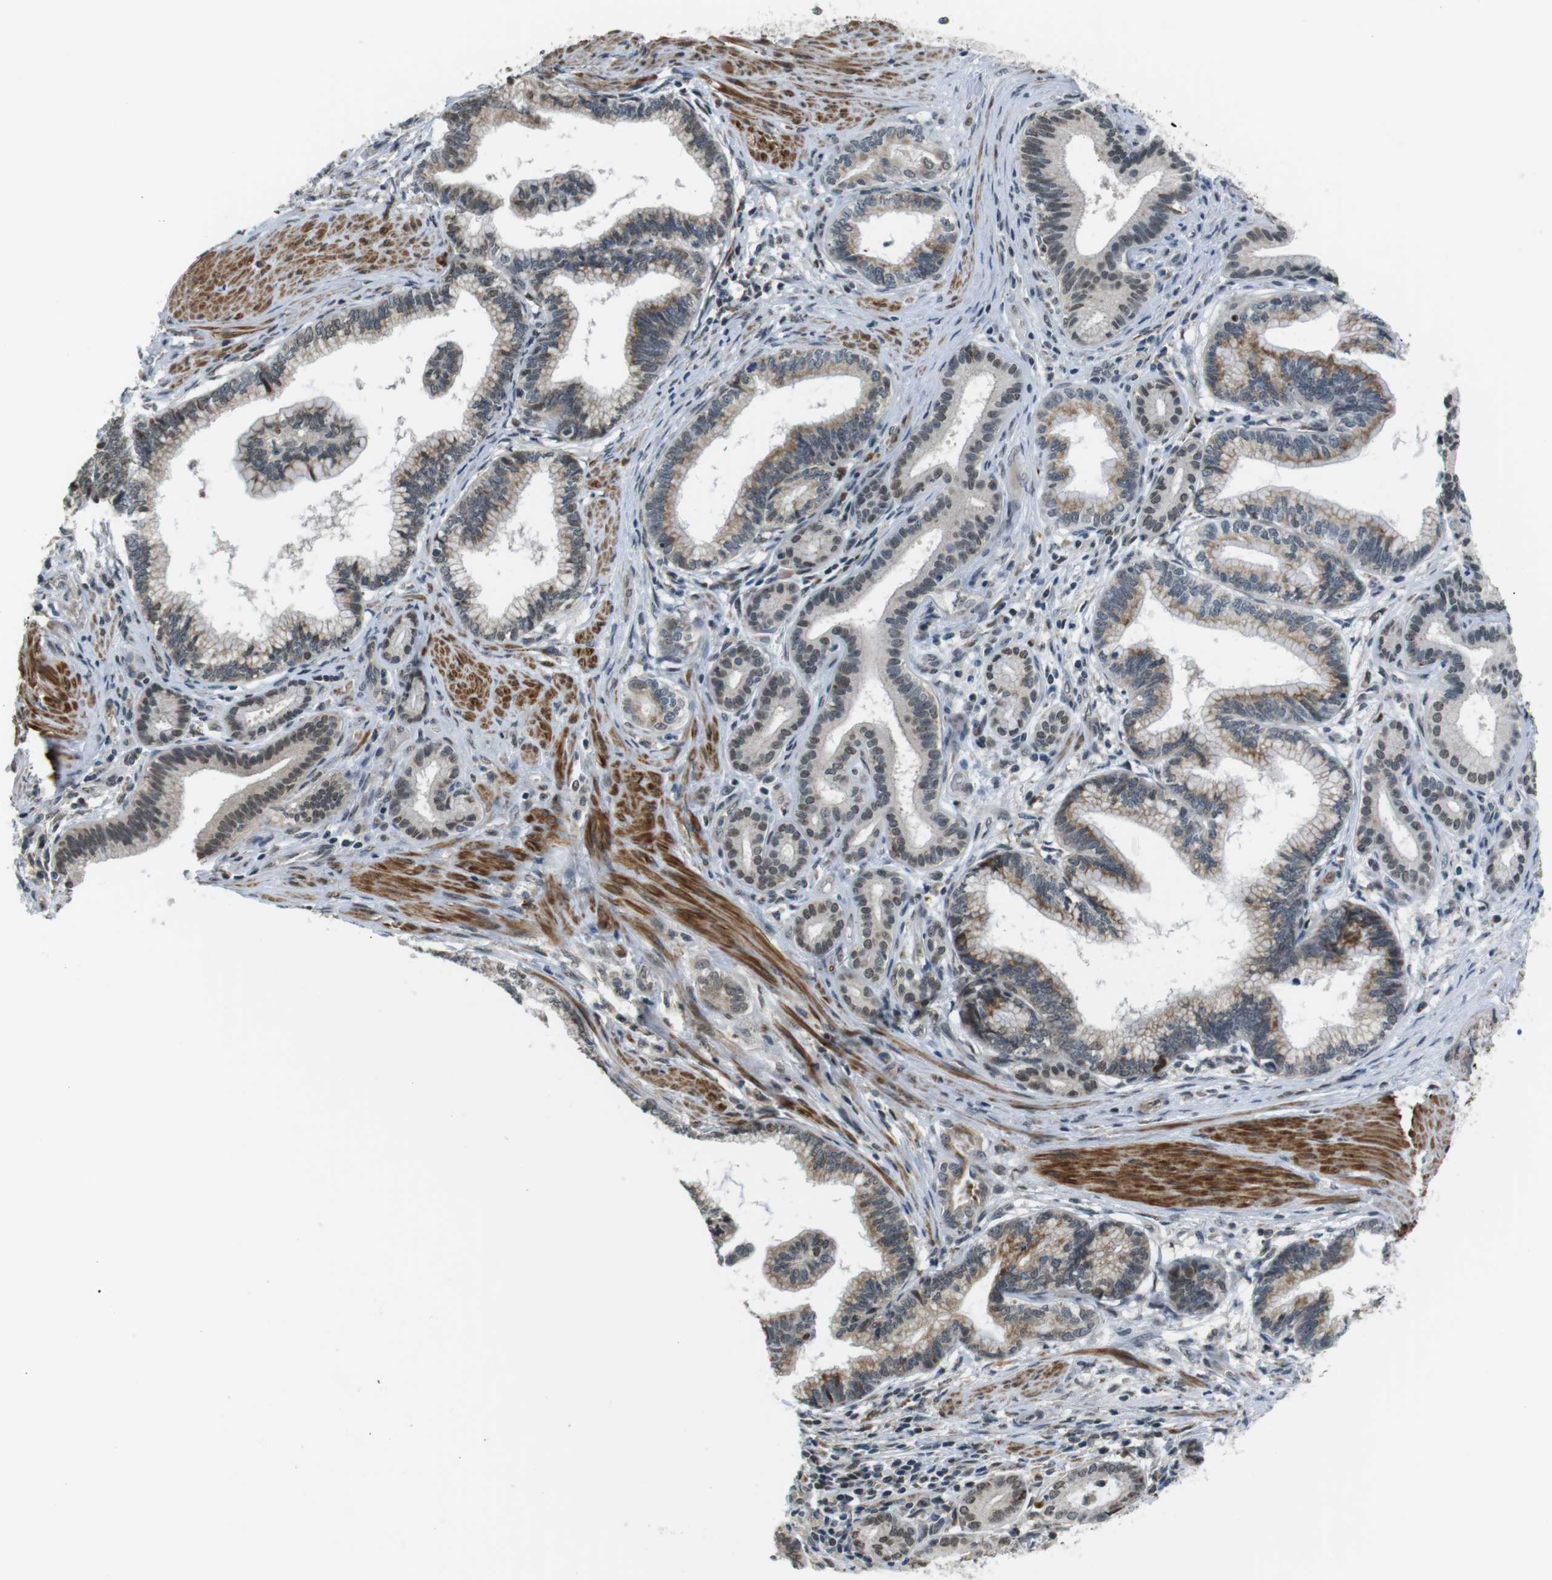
{"staining": {"intensity": "moderate", "quantity": ">75%", "location": "cytoplasmic/membranous,nuclear"}, "tissue": "pancreatic cancer", "cell_type": "Tumor cells", "image_type": "cancer", "snomed": [{"axis": "morphology", "description": "Adenocarcinoma, NOS"}, {"axis": "topography", "description": "Pancreas"}], "caption": "Moderate cytoplasmic/membranous and nuclear expression for a protein is appreciated in approximately >75% of tumor cells of pancreatic cancer using IHC.", "gene": "USP7", "patient": {"sex": "female", "age": 64}}